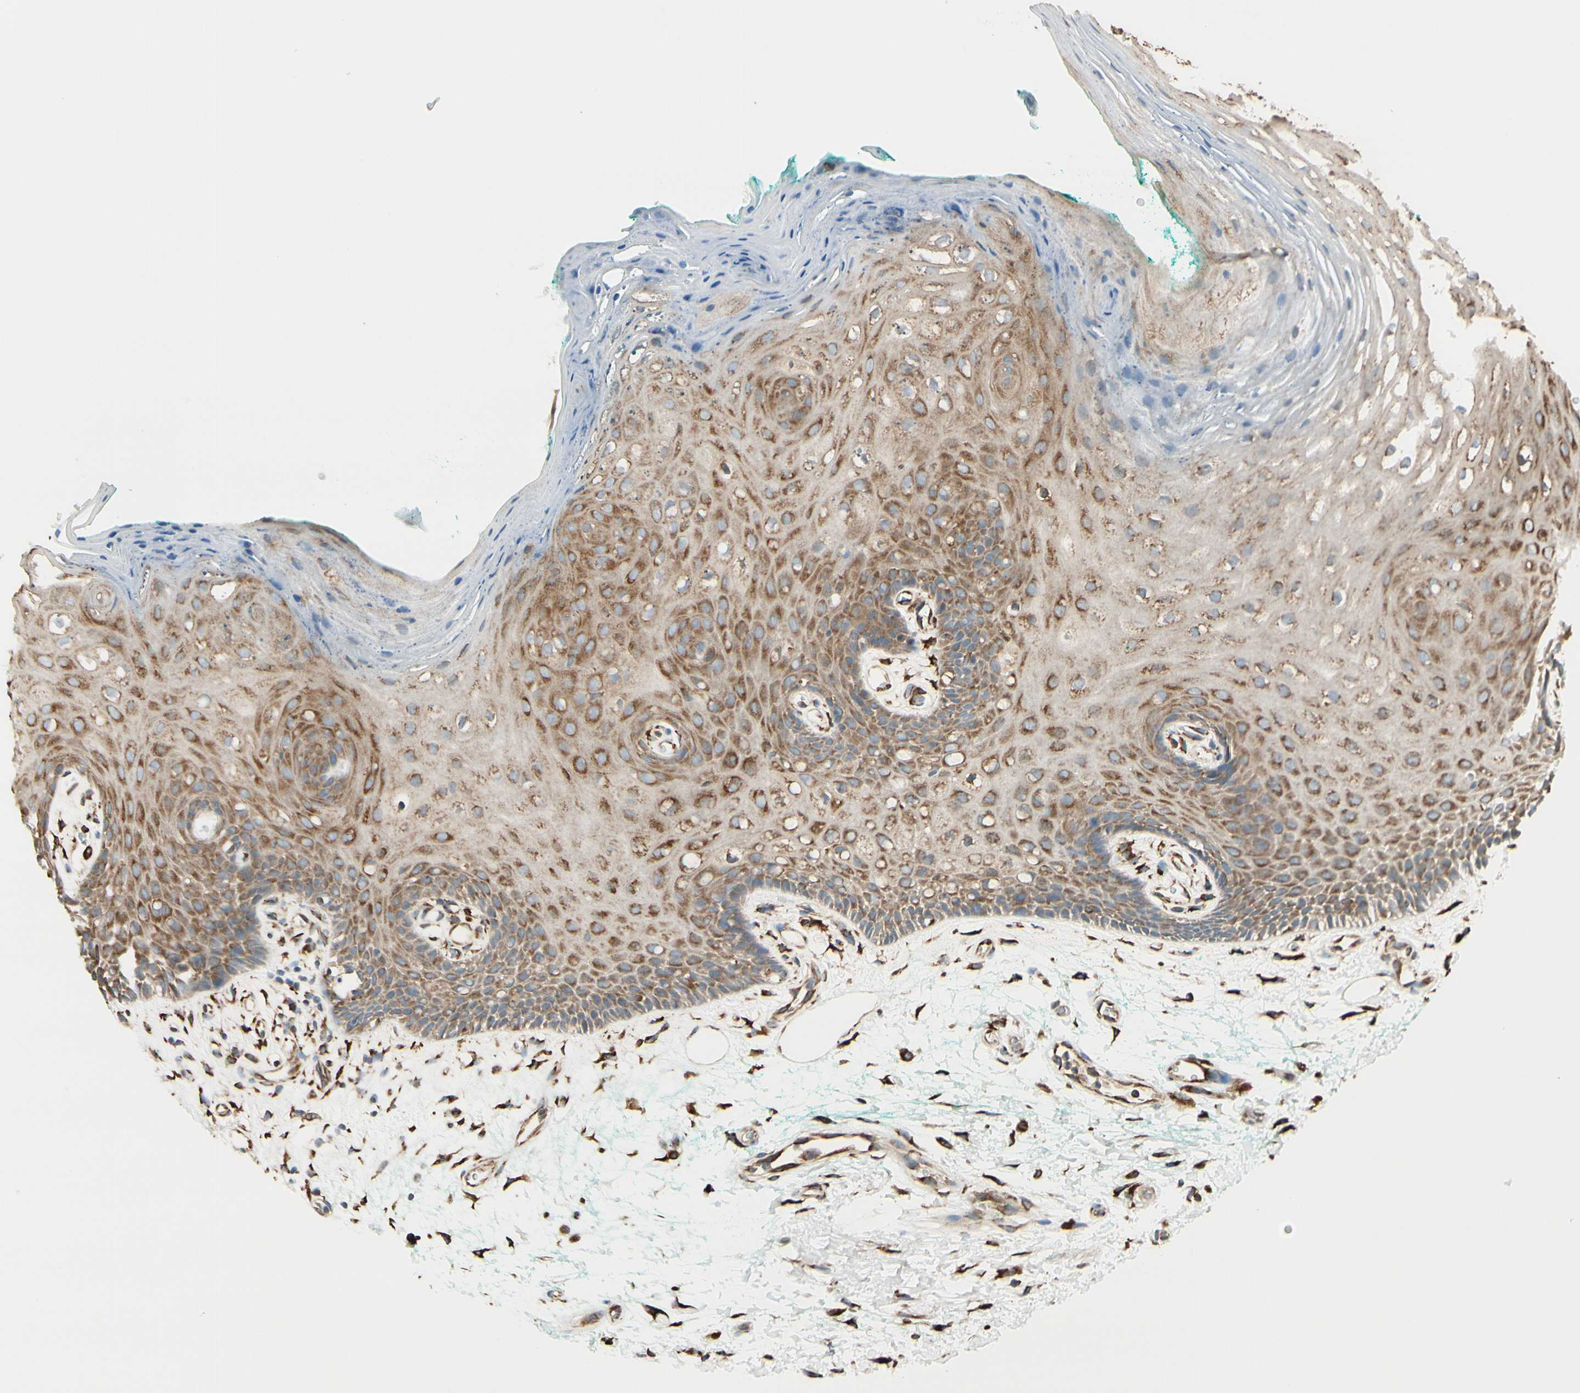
{"staining": {"intensity": "moderate", "quantity": ">75%", "location": "cytoplasmic/membranous"}, "tissue": "oral mucosa", "cell_type": "Squamous epithelial cells", "image_type": "normal", "snomed": [{"axis": "morphology", "description": "Normal tissue, NOS"}, {"axis": "topography", "description": "Skeletal muscle"}, {"axis": "topography", "description": "Oral tissue"}, {"axis": "topography", "description": "Peripheral nerve tissue"}], "caption": "Protein expression by immunohistochemistry (IHC) shows moderate cytoplasmic/membranous expression in approximately >75% of squamous epithelial cells in unremarkable oral mucosa.", "gene": "RRBP1", "patient": {"sex": "female", "age": 84}}